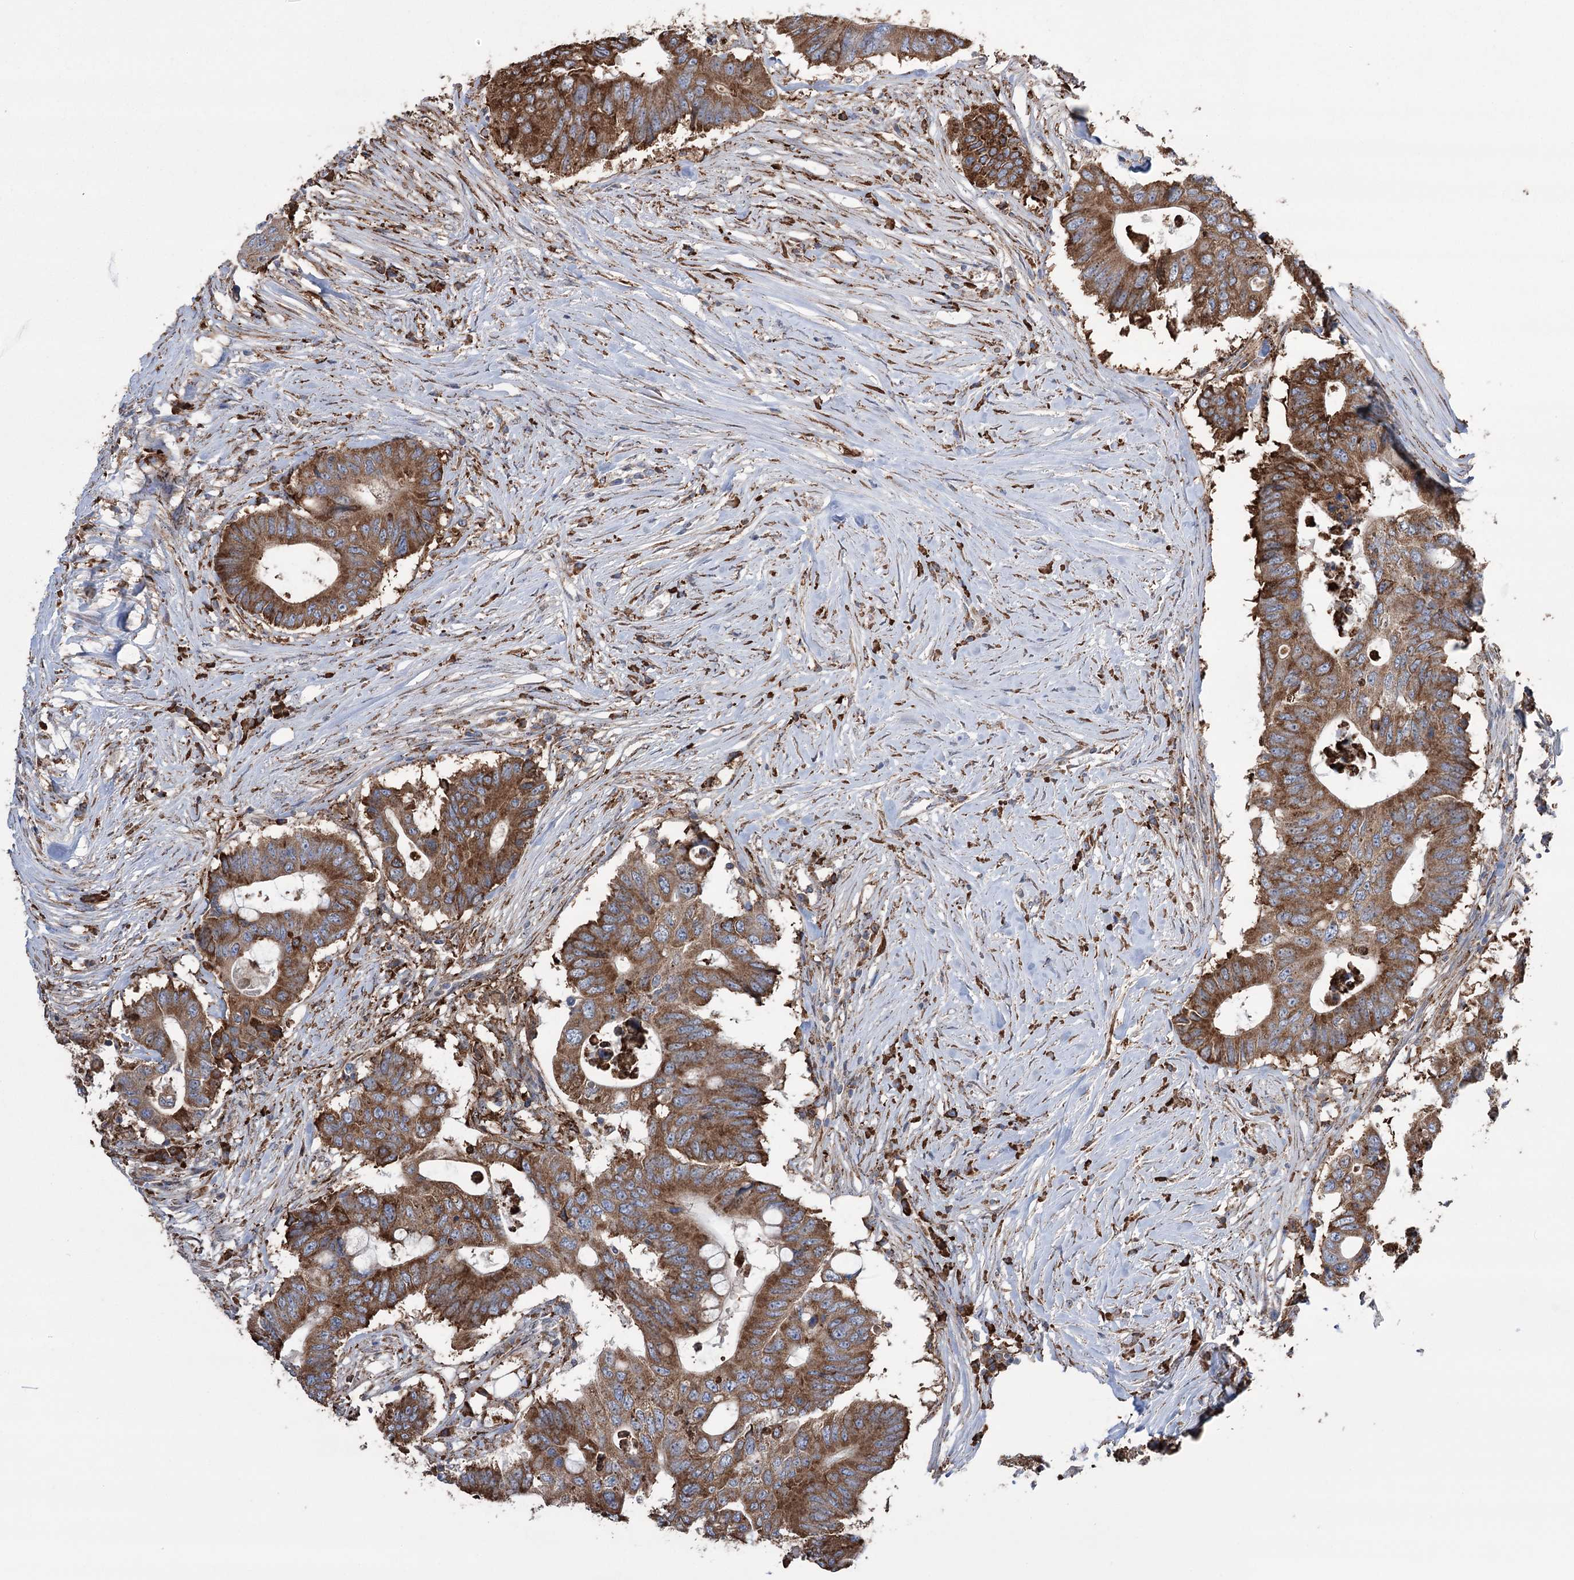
{"staining": {"intensity": "strong", "quantity": ">75%", "location": "cytoplasmic/membranous"}, "tissue": "colorectal cancer", "cell_type": "Tumor cells", "image_type": "cancer", "snomed": [{"axis": "morphology", "description": "Adenocarcinoma, NOS"}, {"axis": "topography", "description": "Colon"}], "caption": "The immunohistochemical stain highlights strong cytoplasmic/membranous positivity in tumor cells of colorectal cancer (adenocarcinoma) tissue.", "gene": "TRIM71", "patient": {"sex": "male", "age": 71}}